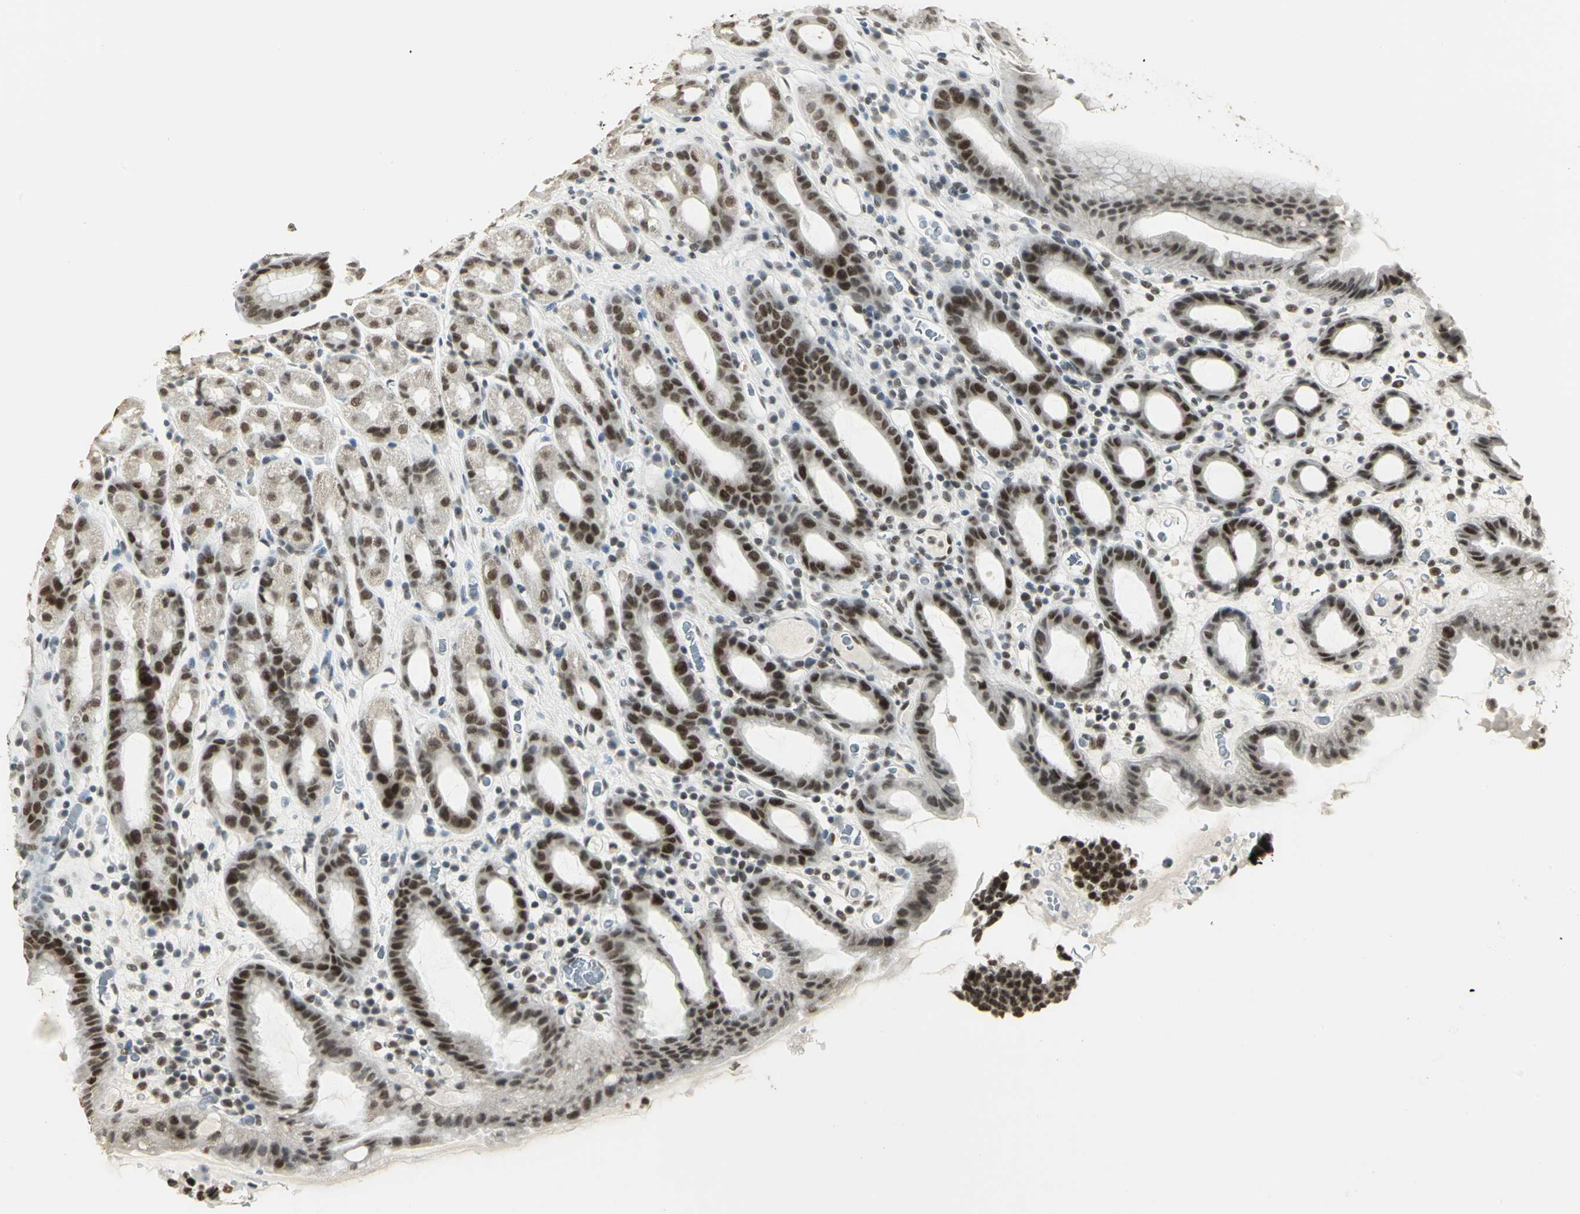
{"staining": {"intensity": "strong", "quantity": ">75%", "location": "nuclear"}, "tissue": "stomach", "cell_type": "Glandular cells", "image_type": "normal", "snomed": [{"axis": "morphology", "description": "Normal tissue, NOS"}, {"axis": "topography", "description": "Stomach, upper"}], "caption": "Immunohistochemical staining of normal human stomach demonstrates strong nuclear protein staining in approximately >75% of glandular cells. (DAB (3,3'-diaminobenzidine) = brown stain, brightfield microscopy at high magnification).", "gene": "CBX3", "patient": {"sex": "male", "age": 68}}